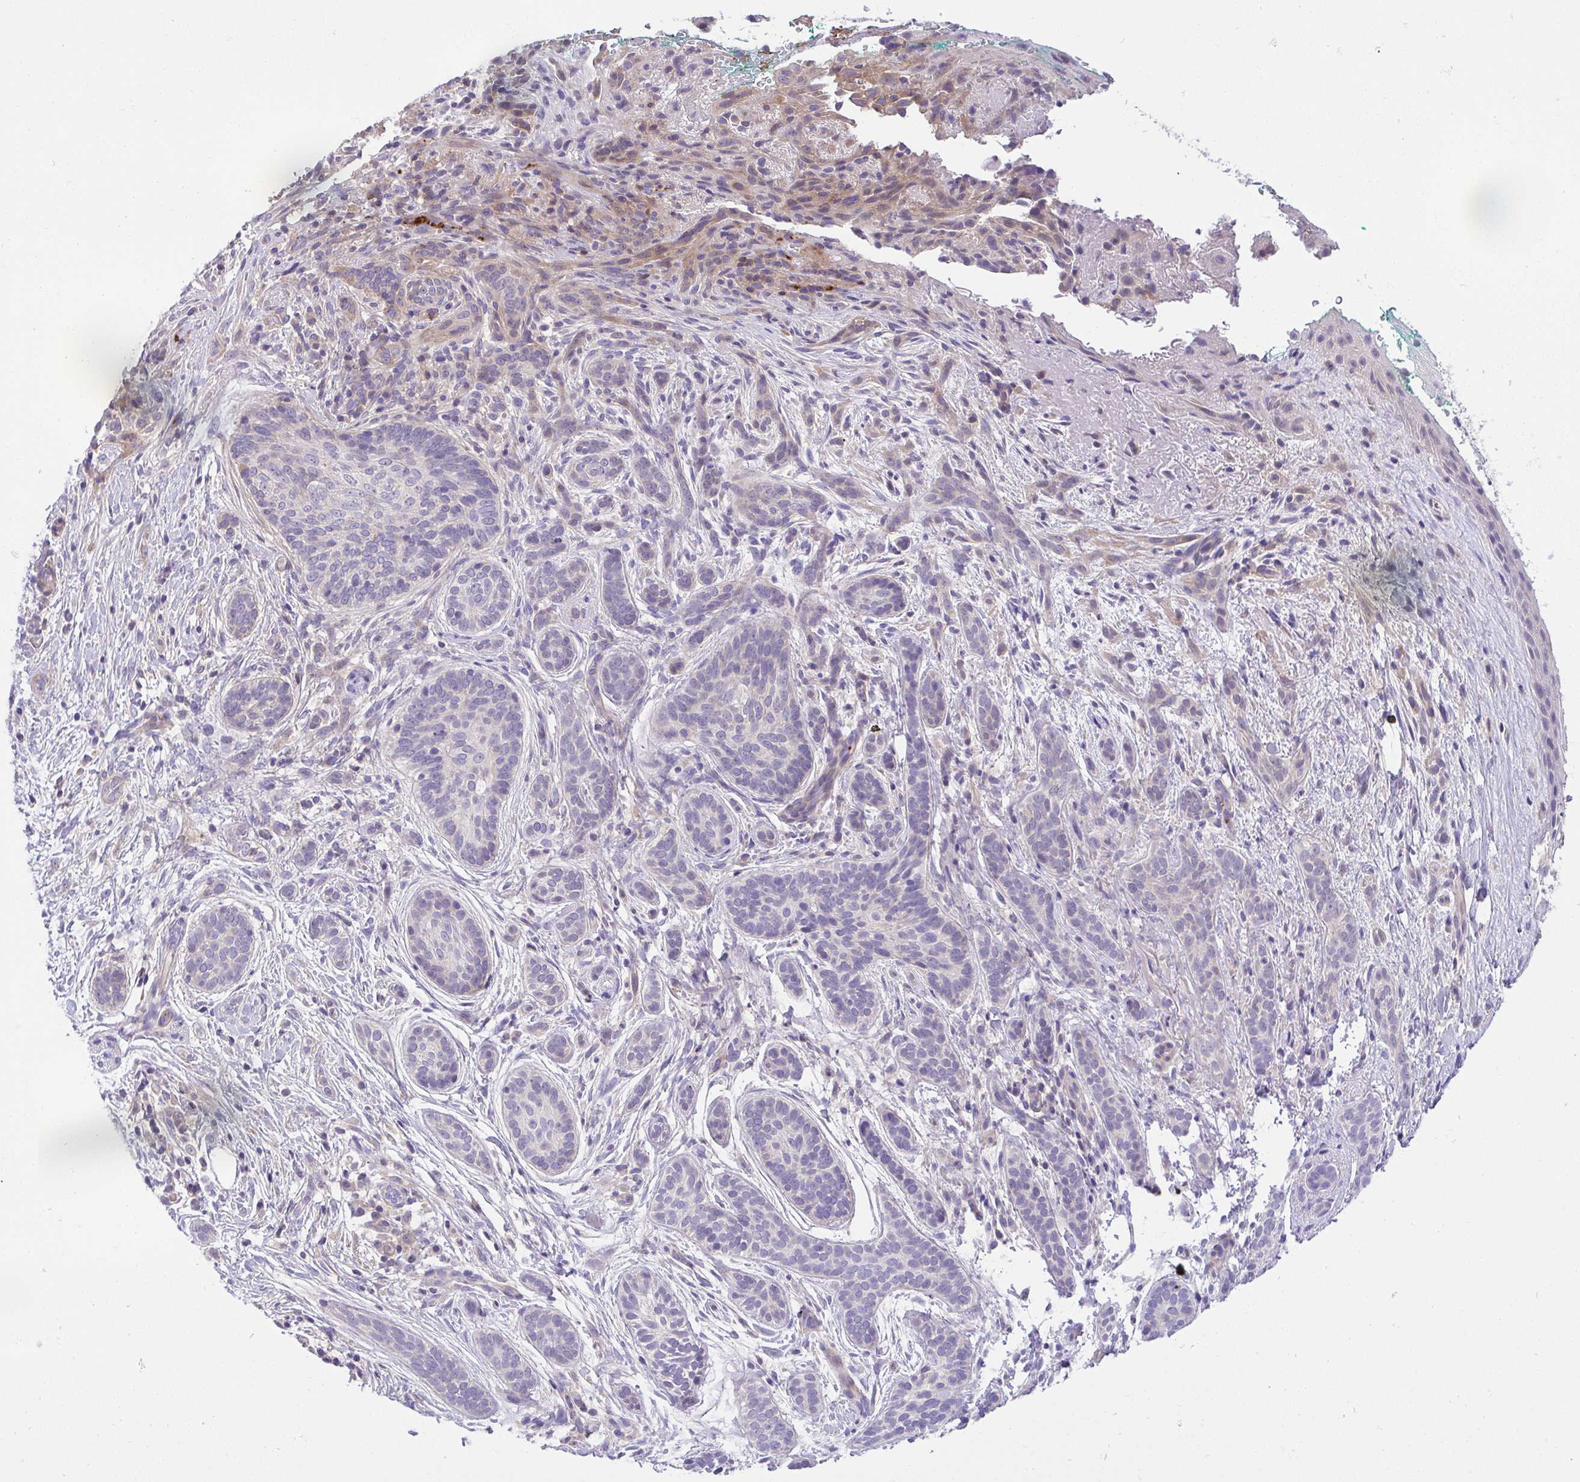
{"staining": {"intensity": "negative", "quantity": "none", "location": "none"}, "tissue": "skin cancer", "cell_type": "Tumor cells", "image_type": "cancer", "snomed": [{"axis": "morphology", "description": "Basal cell carcinoma"}, {"axis": "topography", "description": "Skin"}], "caption": "Immunohistochemical staining of skin cancer reveals no significant positivity in tumor cells.", "gene": "PRR14L", "patient": {"sex": "male", "age": 63}}